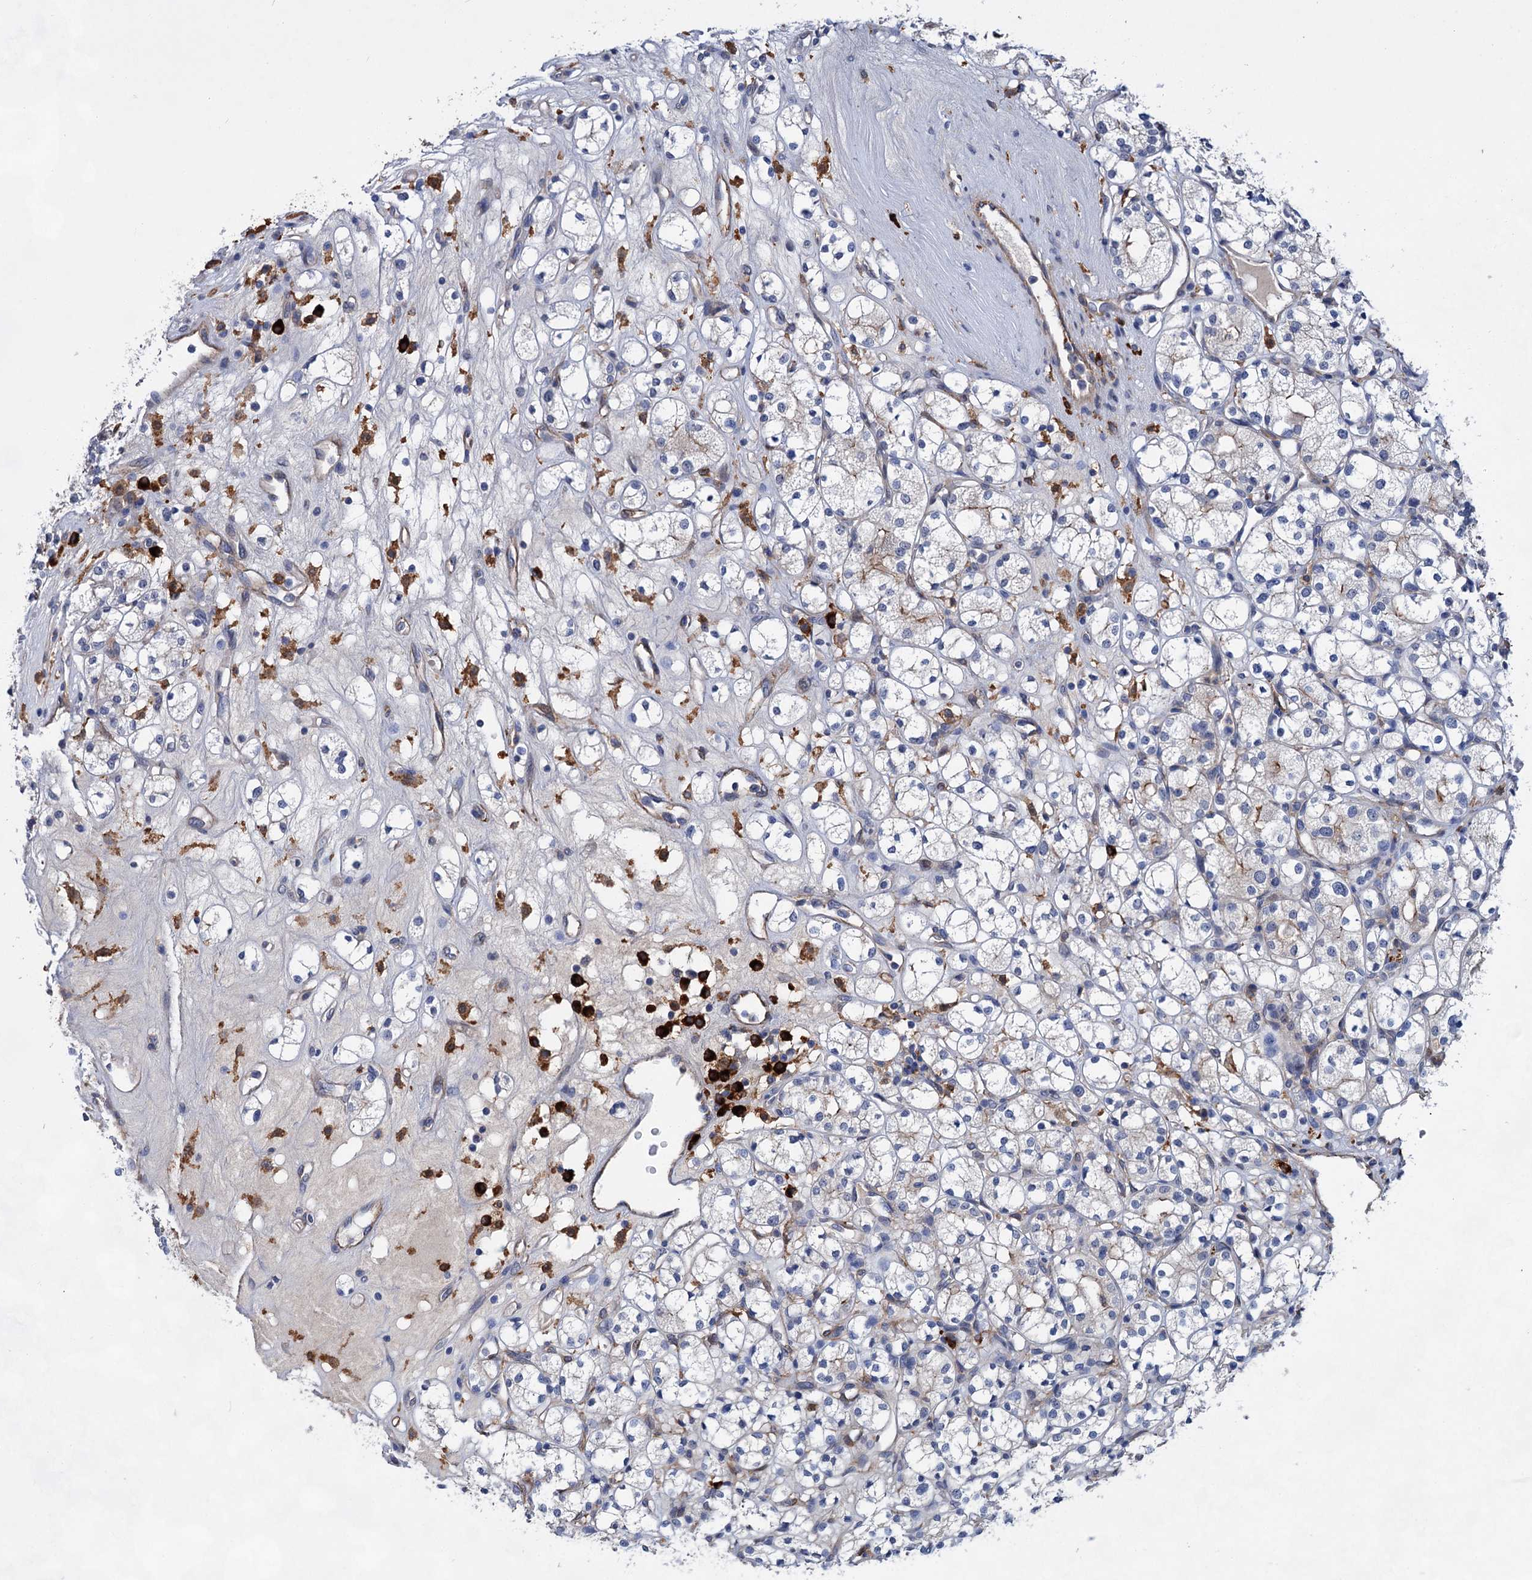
{"staining": {"intensity": "negative", "quantity": "none", "location": "none"}, "tissue": "renal cancer", "cell_type": "Tumor cells", "image_type": "cancer", "snomed": [{"axis": "morphology", "description": "Adenocarcinoma, NOS"}, {"axis": "topography", "description": "Kidney"}], "caption": "This is an immunohistochemistry photomicrograph of renal cancer (adenocarcinoma). There is no expression in tumor cells.", "gene": "TMTC3", "patient": {"sex": "male", "age": 77}}